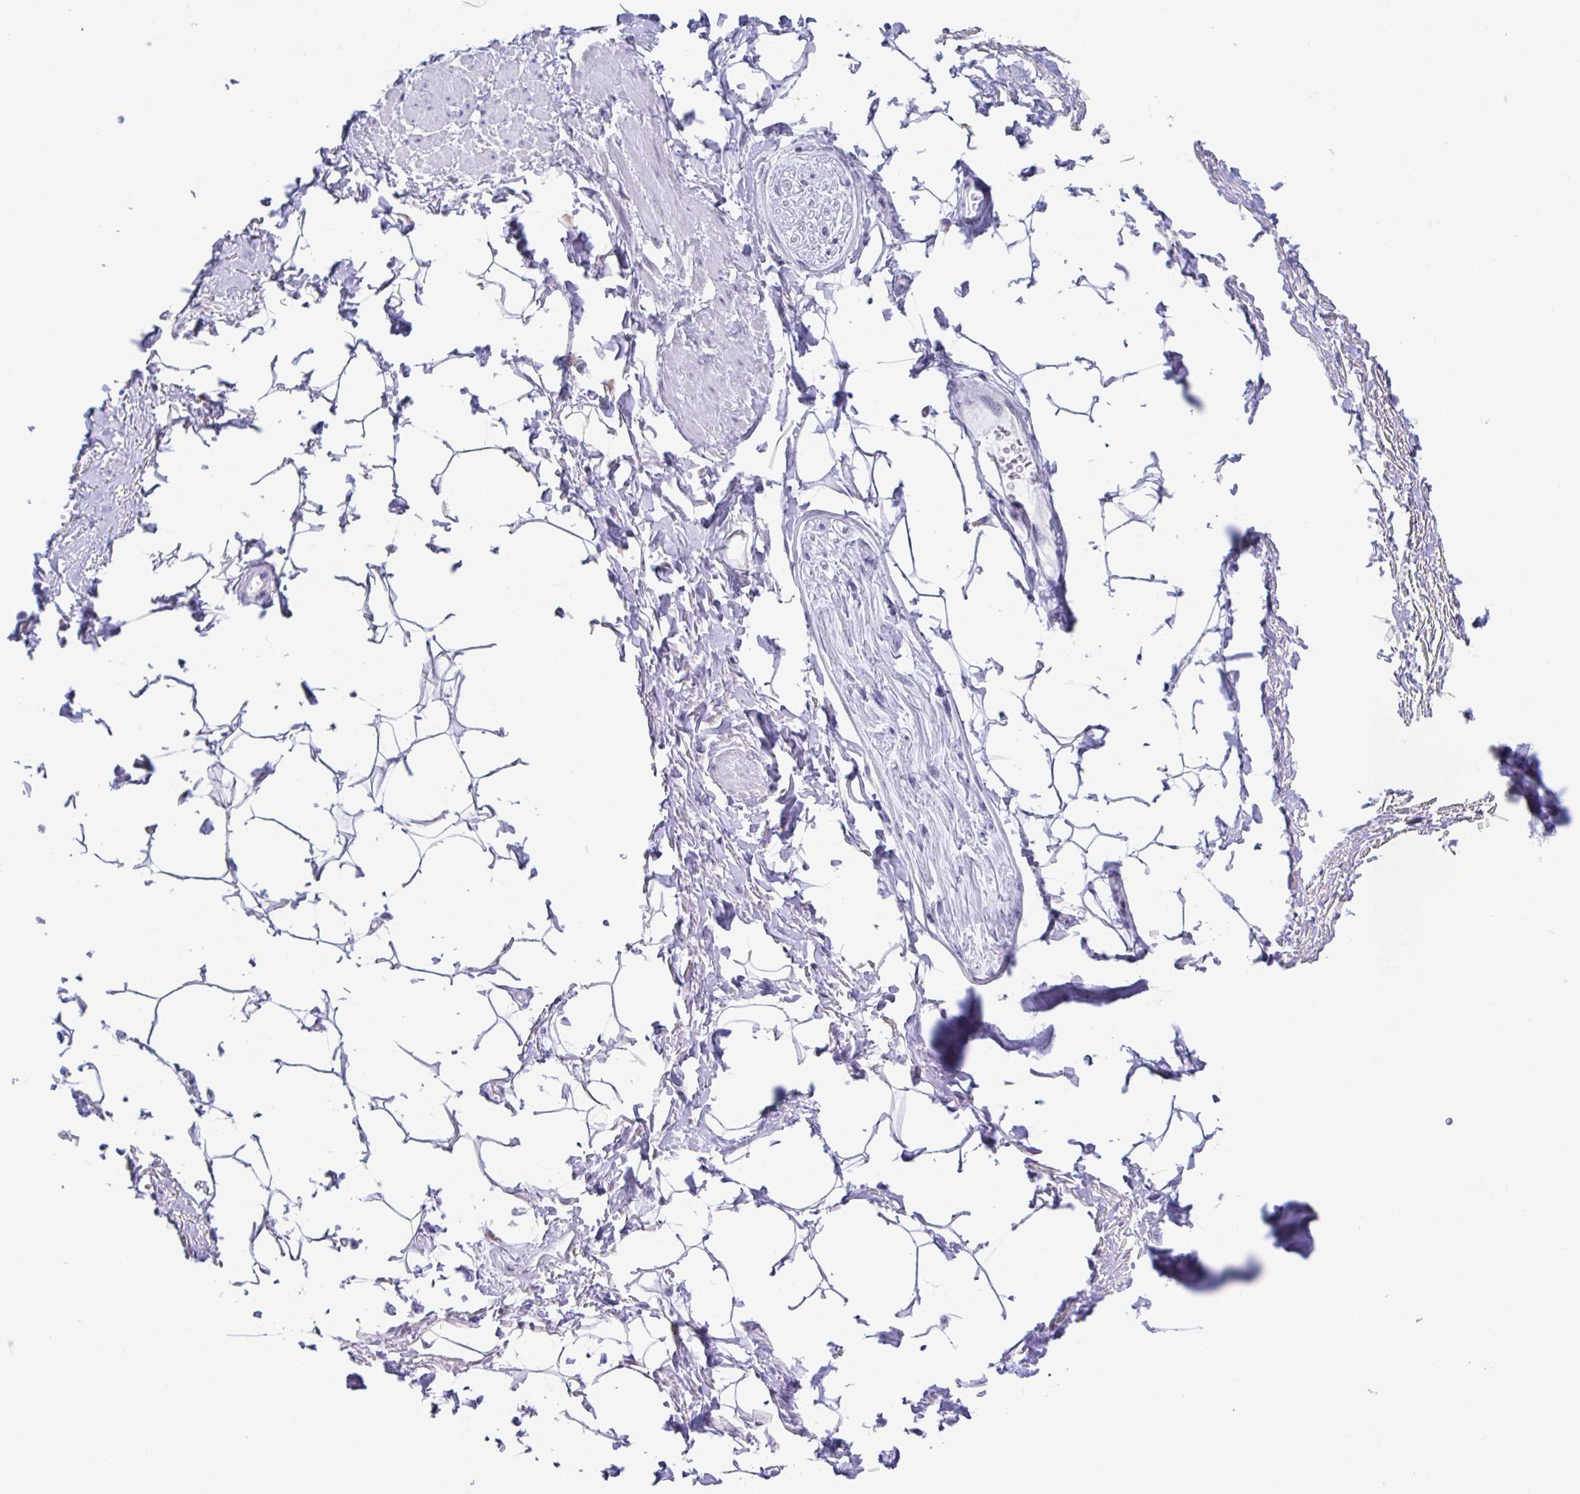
{"staining": {"intensity": "negative", "quantity": "none", "location": "none"}, "tissue": "adipose tissue", "cell_type": "Adipocytes", "image_type": "normal", "snomed": [{"axis": "morphology", "description": "Normal tissue, NOS"}, {"axis": "topography", "description": "Peripheral nerve tissue"}], "caption": "High magnification brightfield microscopy of unremarkable adipose tissue stained with DAB (brown) and counterstained with hematoxylin (blue): adipocytes show no significant expression. The staining is performed using DAB (3,3'-diaminobenzidine) brown chromogen with nuclei counter-stained in using hematoxylin.", "gene": "WDR72", "patient": {"sex": "male", "age": 51}}